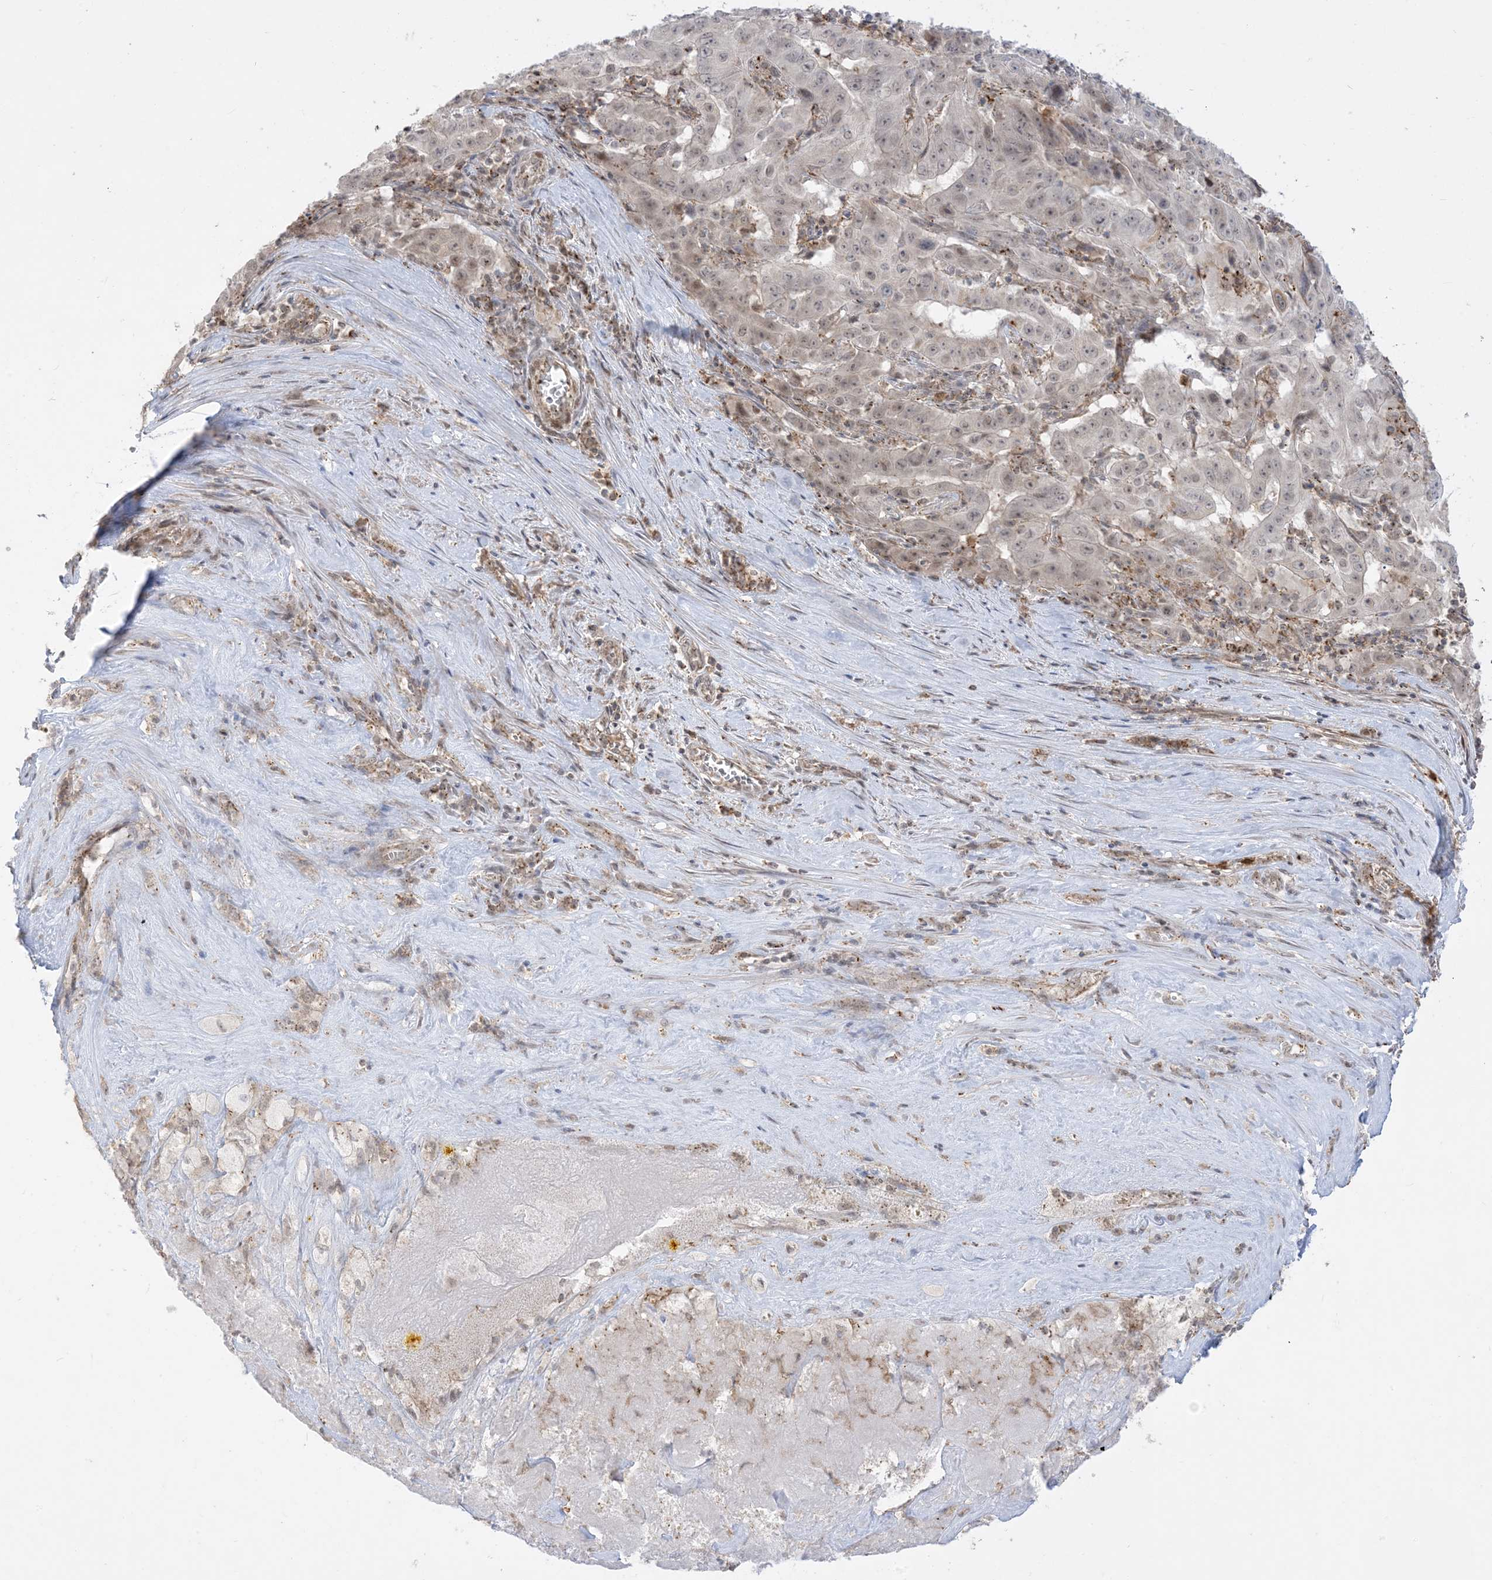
{"staining": {"intensity": "weak", "quantity": "25%-75%", "location": "nuclear"}, "tissue": "pancreatic cancer", "cell_type": "Tumor cells", "image_type": "cancer", "snomed": [{"axis": "morphology", "description": "Adenocarcinoma, NOS"}, {"axis": "topography", "description": "Pancreas"}], "caption": "Pancreatic cancer stained with a protein marker demonstrates weak staining in tumor cells.", "gene": "KANSL3", "patient": {"sex": "male", "age": 63}}